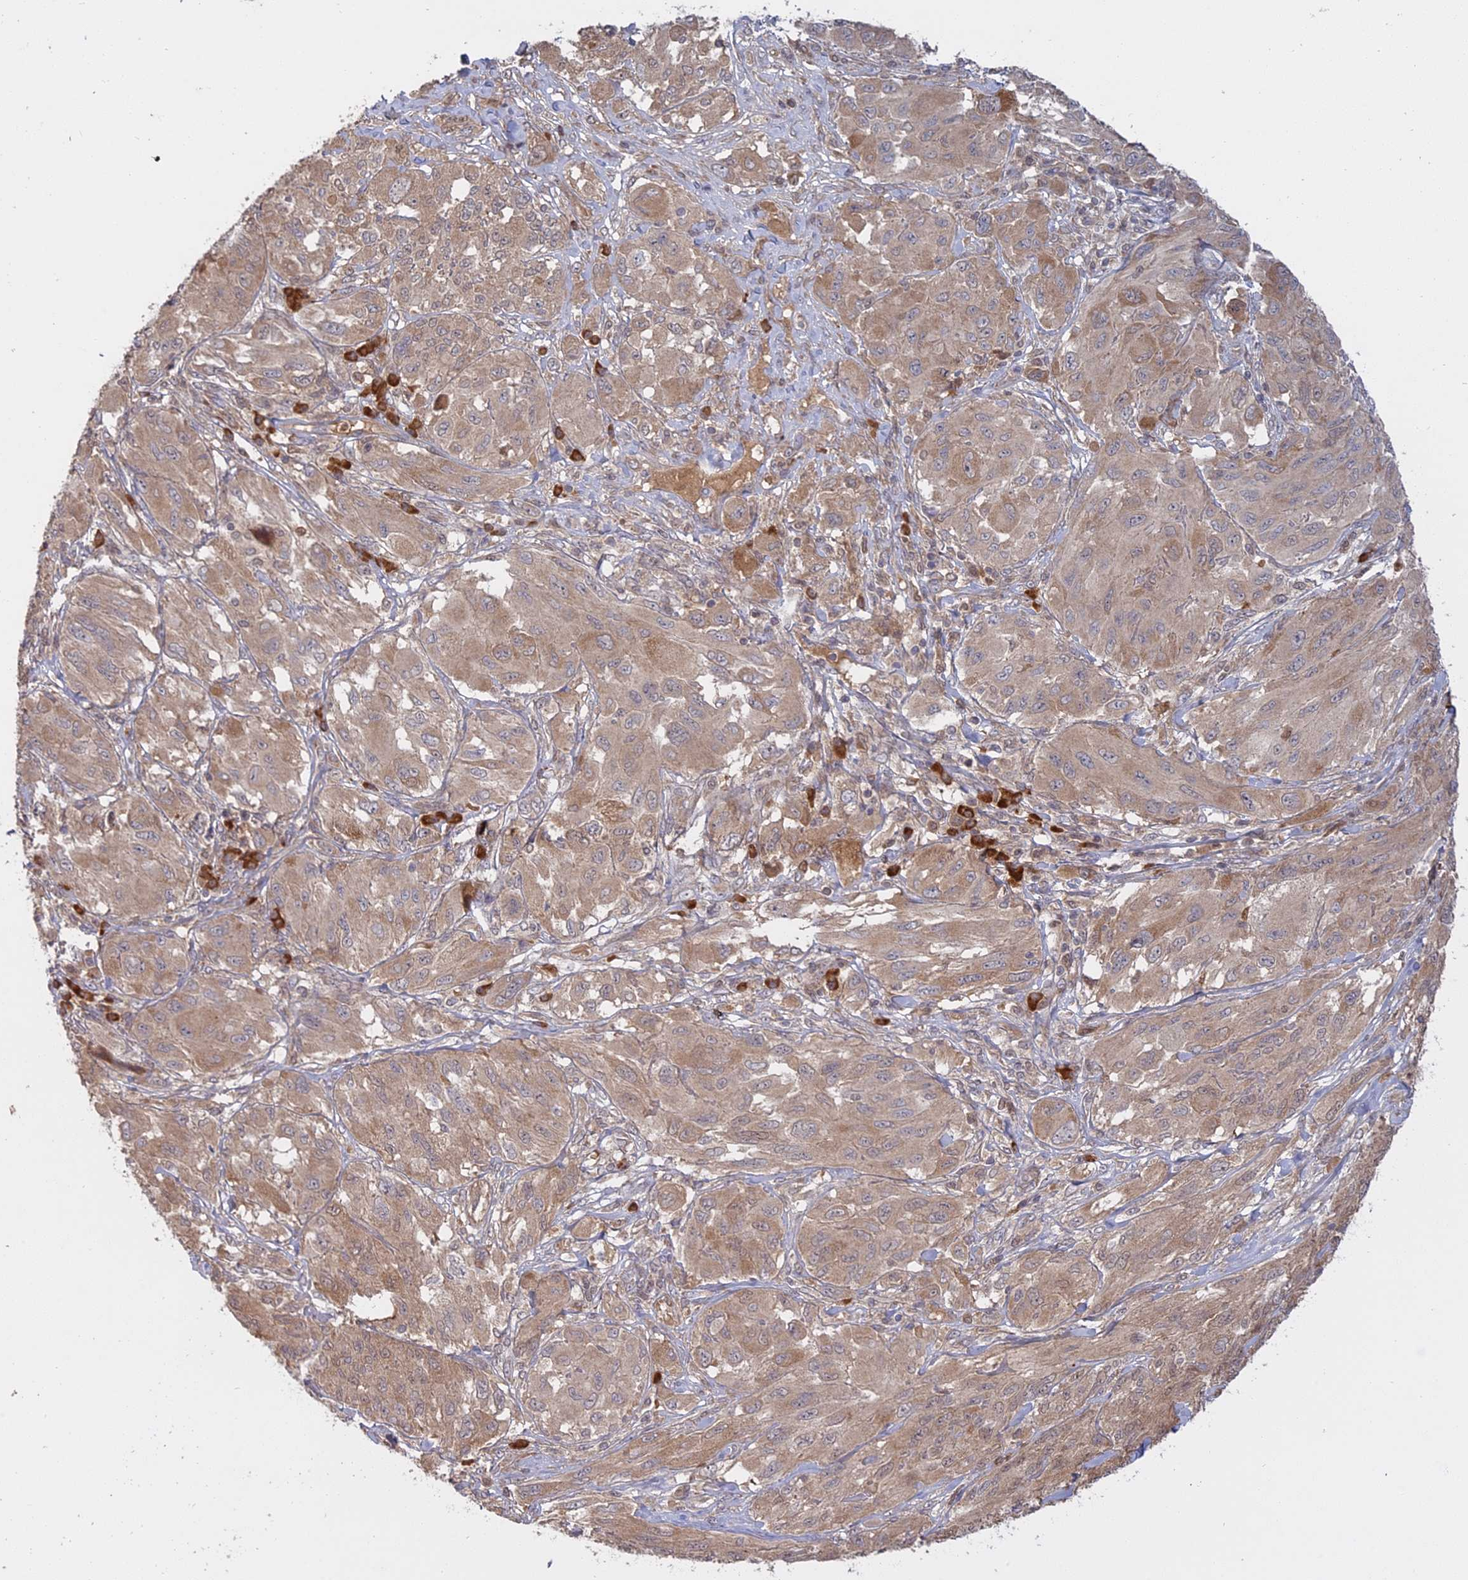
{"staining": {"intensity": "weak", "quantity": ">75%", "location": "cytoplasmic/membranous"}, "tissue": "melanoma", "cell_type": "Tumor cells", "image_type": "cancer", "snomed": [{"axis": "morphology", "description": "Malignant melanoma, NOS"}, {"axis": "topography", "description": "Skin"}], "caption": "Immunohistochemistry (IHC) (DAB (3,3'-diaminobenzidine)) staining of human melanoma reveals weak cytoplasmic/membranous protein expression in approximately >75% of tumor cells. The staining was performed using DAB, with brown indicating positive protein expression. Nuclei are stained blue with hematoxylin.", "gene": "TMEM208", "patient": {"sex": "female", "age": 91}}